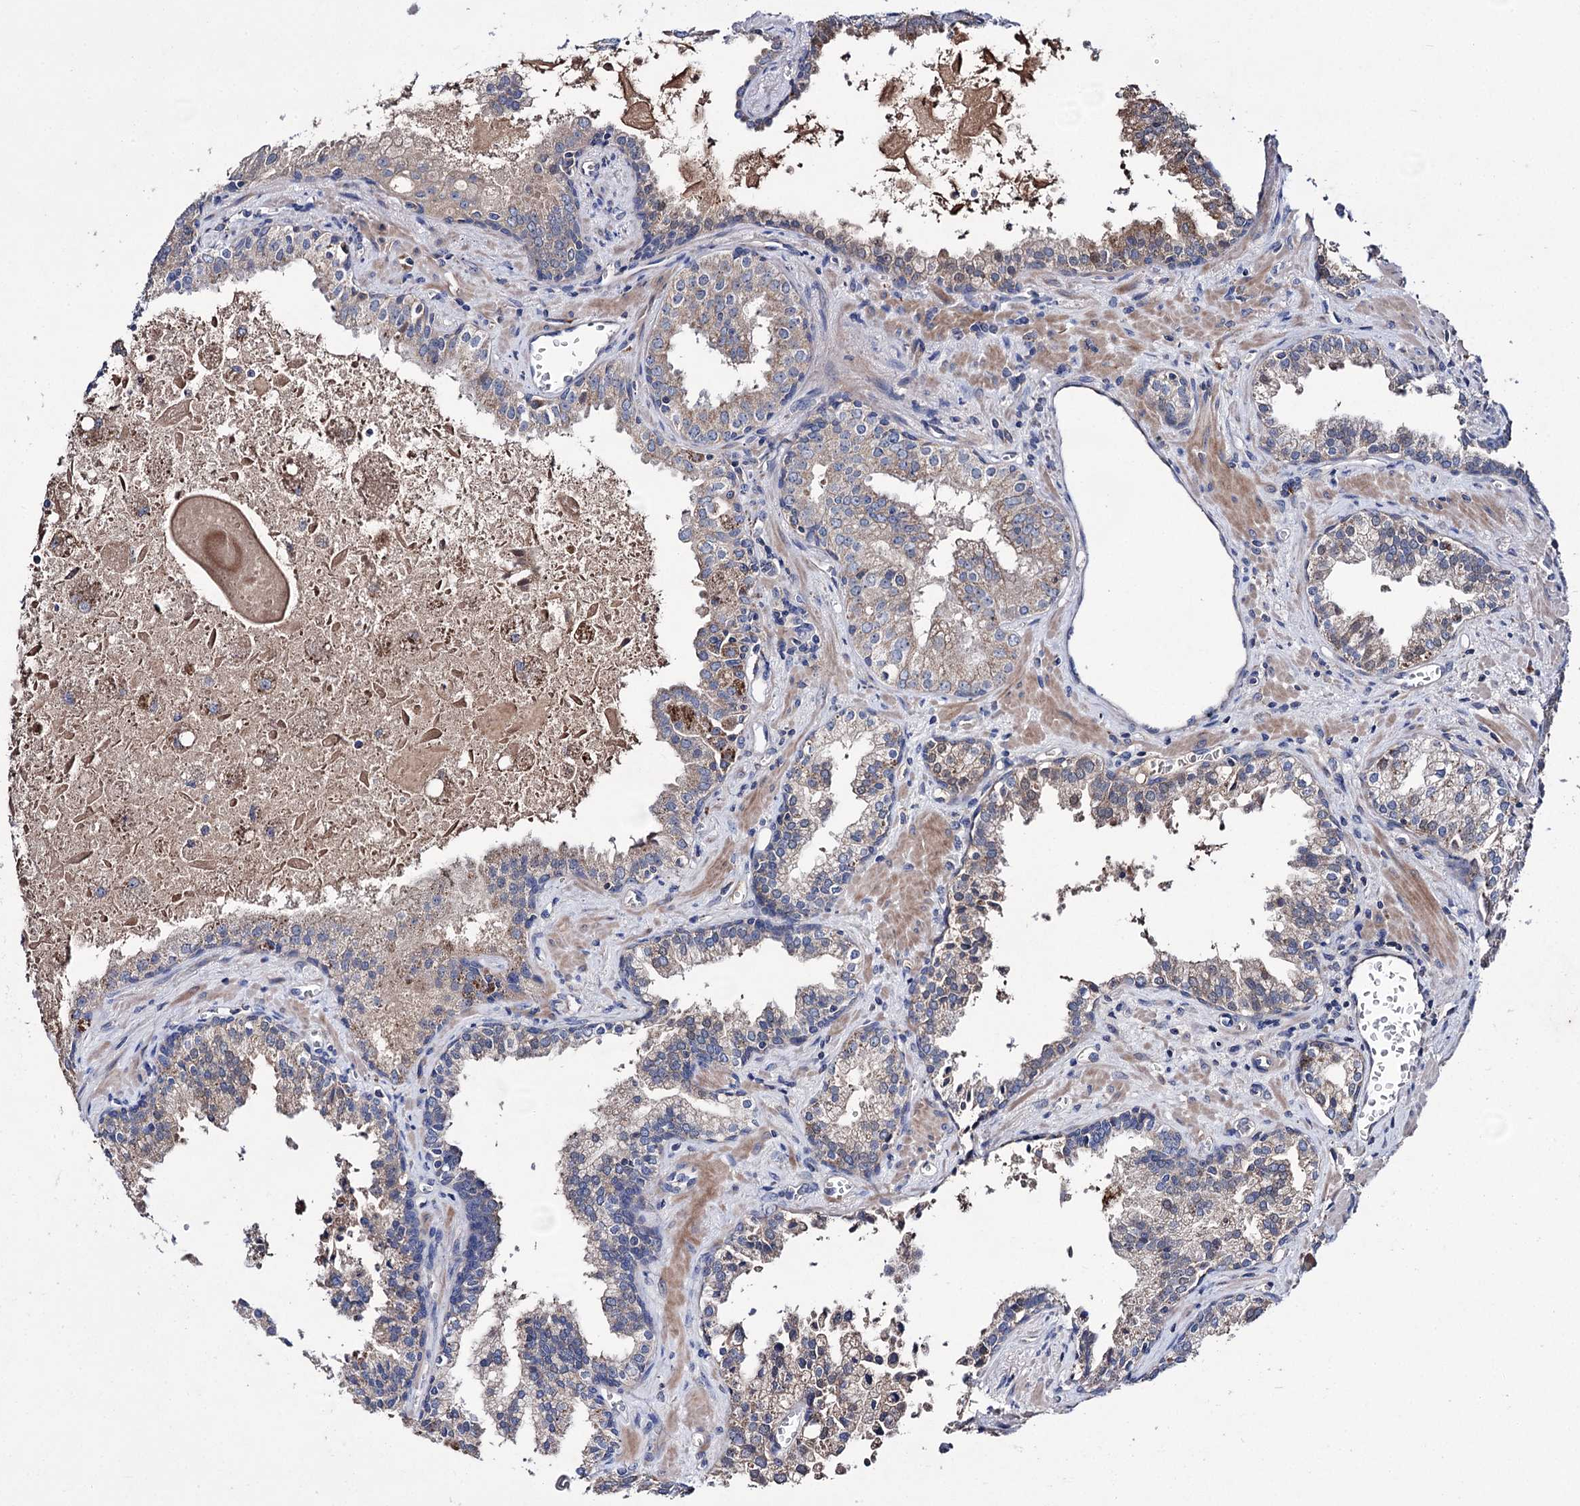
{"staining": {"intensity": "weak", "quantity": "25%-75%", "location": "cytoplasmic/membranous"}, "tissue": "prostate cancer", "cell_type": "Tumor cells", "image_type": "cancer", "snomed": [{"axis": "morphology", "description": "Adenocarcinoma, High grade"}, {"axis": "topography", "description": "Prostate"}], "caption": "Protein expression analysis of prostate cancer exhibits weak cytoplasmic/membranous positivity in approximately 25%-75% of tumor cells. The staining was performed using DAB (3,3'-diaminobenzidine) to visualize the protein expression in brown, while the nuclei were stained in blue with hematoxylin (Magnification: 20x).", "gene": "CLPB", "patient": {"sex": "male", "age": 68}}